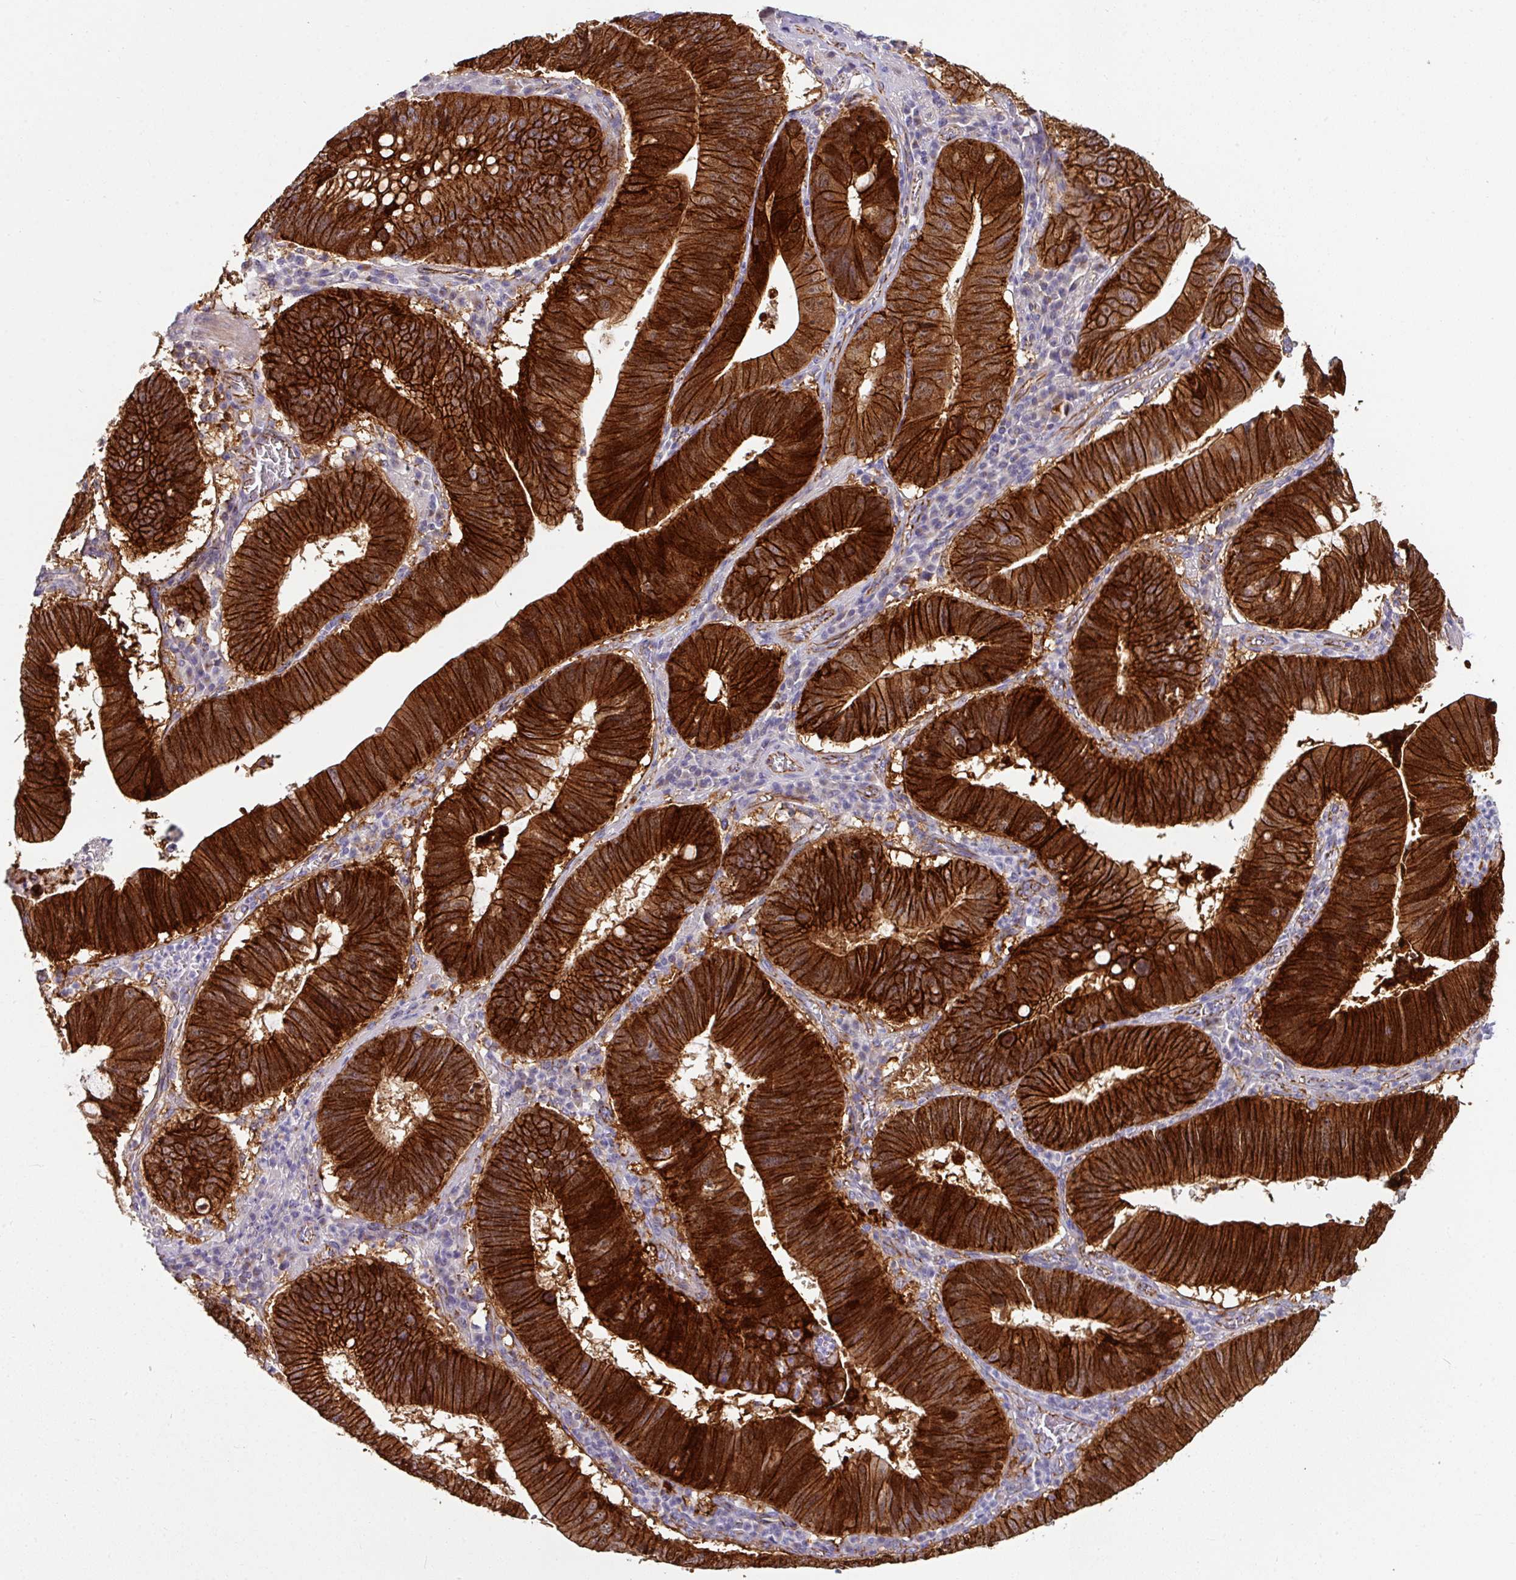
{"staining": {"intensity": "strong", "quantity": ">75%", "location": "cytoplasmic/membranous"}, "tissue": "stomach cancer", "cell_type": "Tumor cells", "image_type": "cancer", "snomed": [{"axis": "morphology", "description": "Adenocarcinoma, NOS"}, {"axis": "topography", "description": "Stomach"}], "caption": "Human adenocarcinoma (stomach) stained with a brown dye demonstrates strong cytoplasmic/membranous positive staining in about >75% of tumor cells.", "gene": "JUP", "patient": {"sex": "male", "age": 59}}